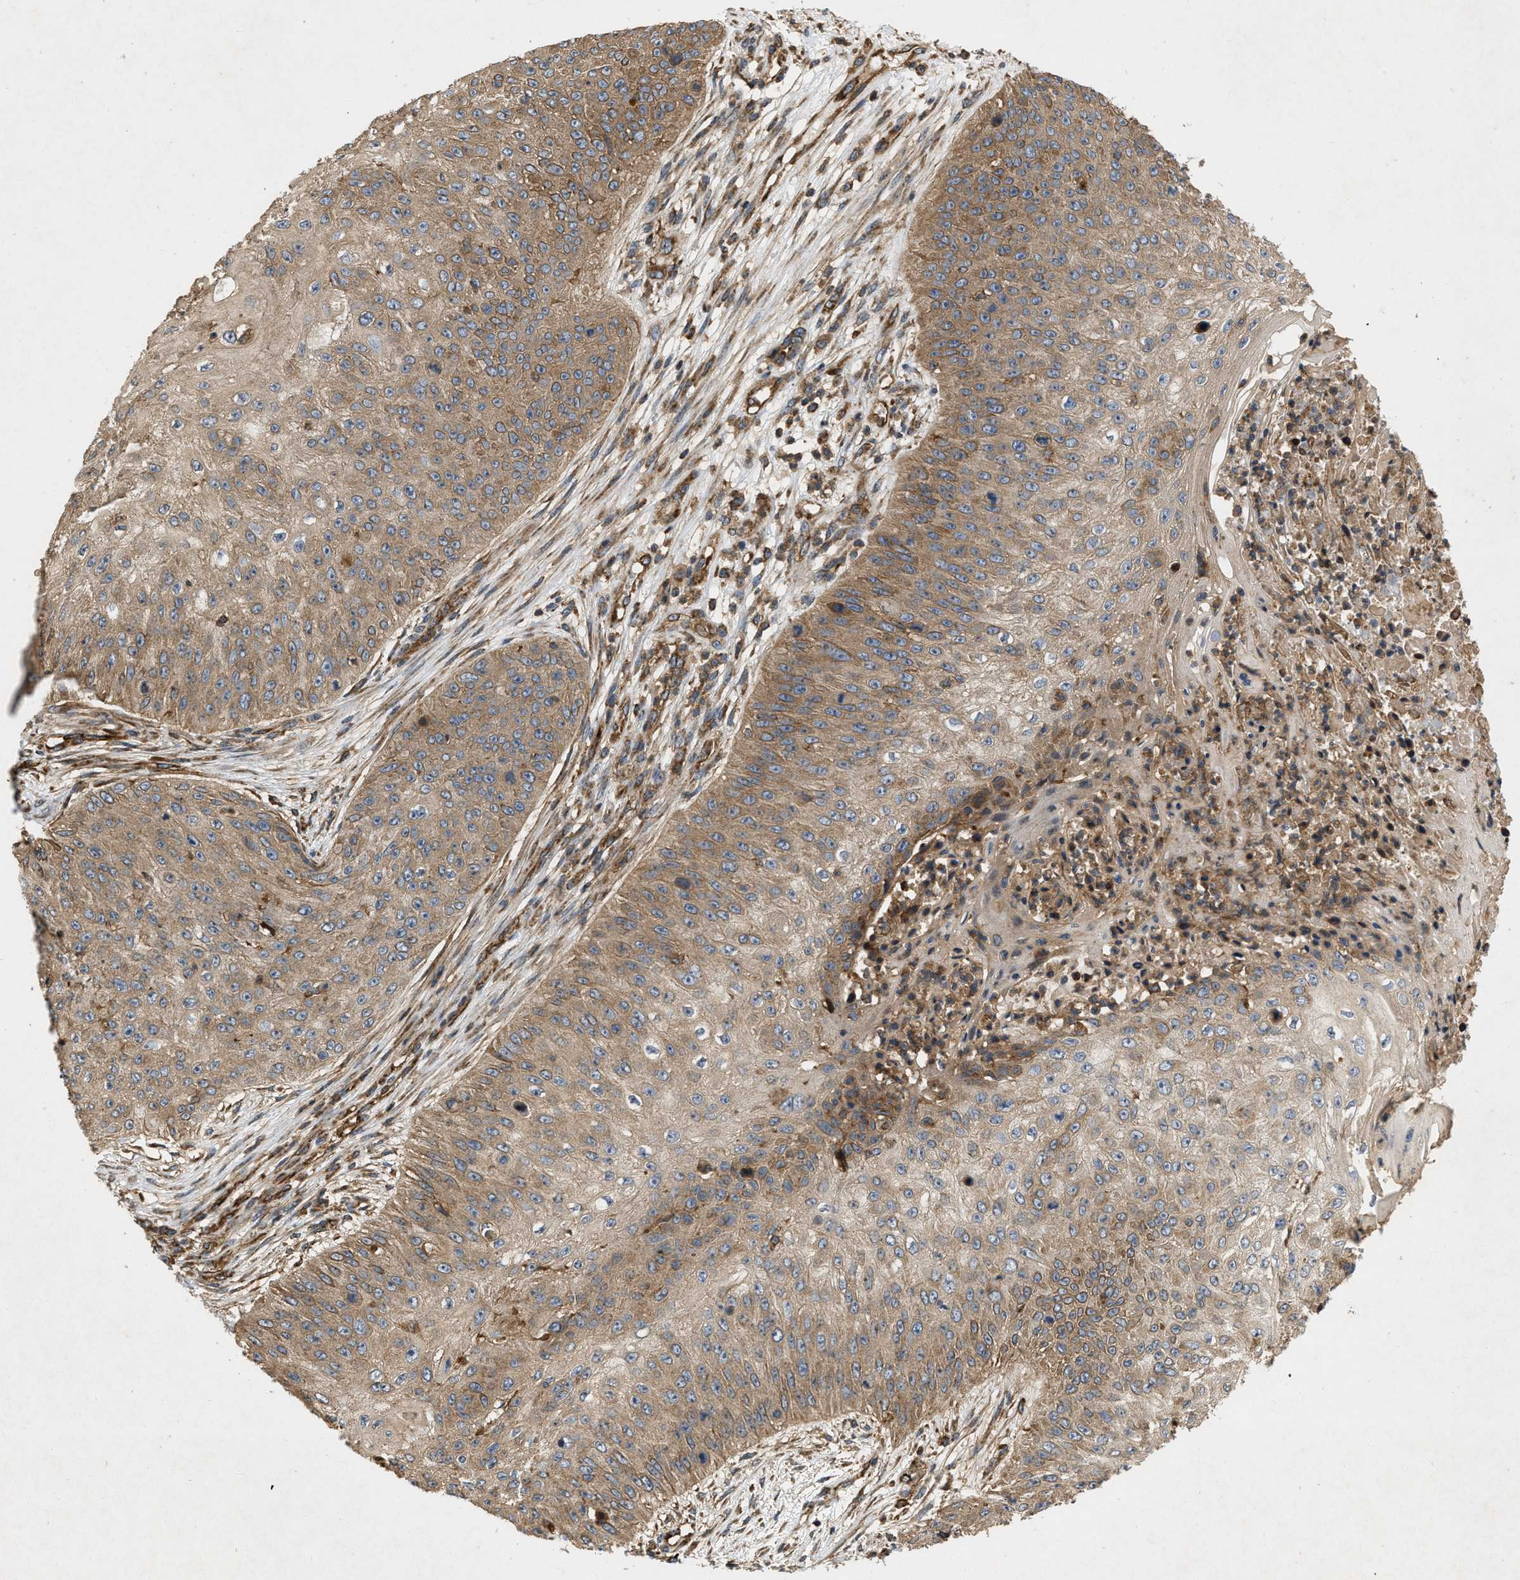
{"staining": {"intensity": "moderate", "quantity": ">75%", "location": "cytoplasmic/membranous"}, "tissue": "skin cancer", "cell_type": "Tumor cells", "image_type": "cancer", "snomed": [{"axis": "morphology", "description": "Squamous cell carcinoma, NOS"}, {"axis": "topography", "description": "Skin"}], "caption": "Immunohistochemical staining of squamous cell carcinoma (skin) exhibits moderate cytoplasmic/membranous protein expression in approximately >75% of tumor cells.", "gene": "GNB4", "patient": {"sex": "female", "age": 80}}